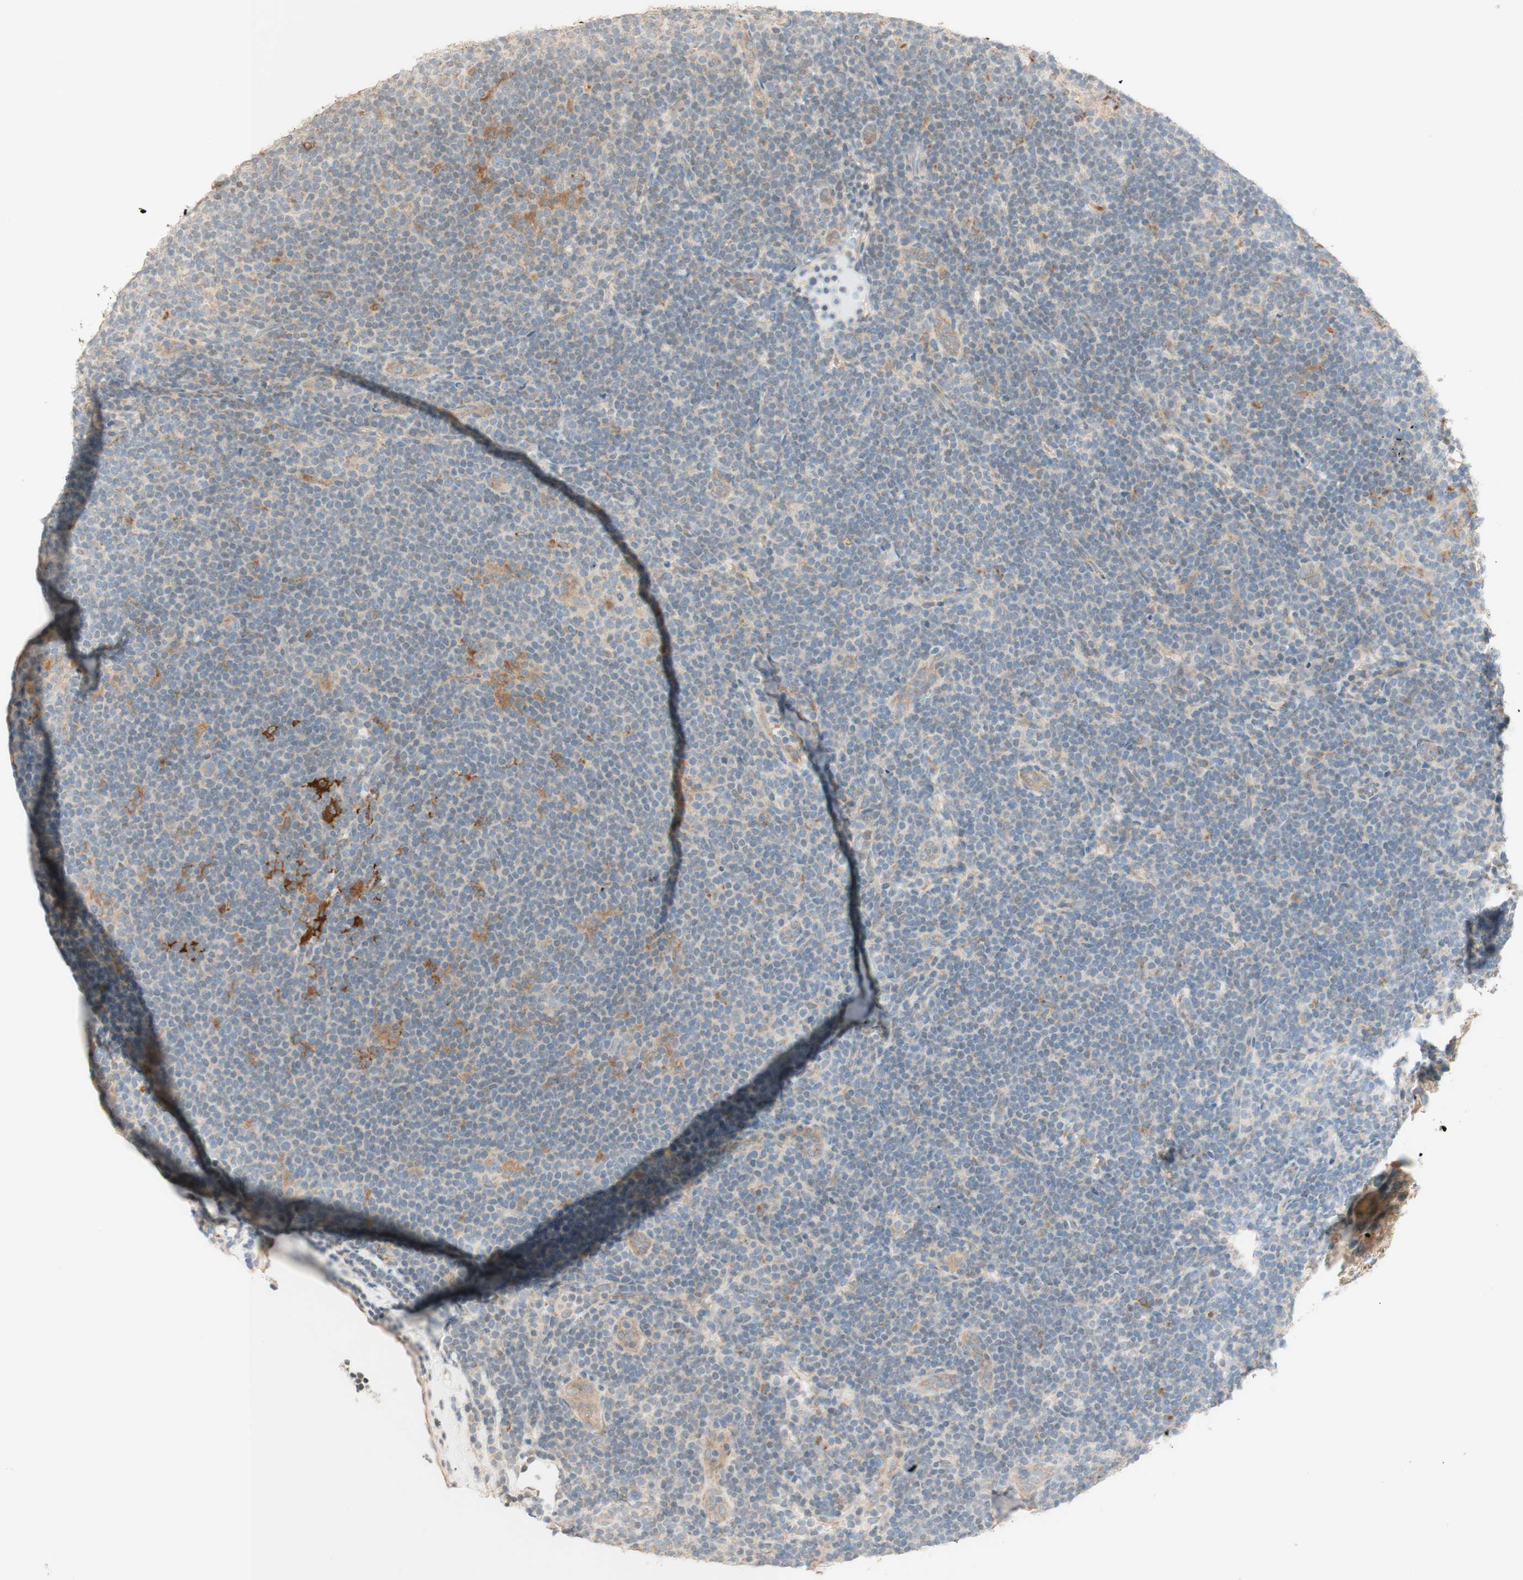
{"staining": {"intensity": "moderate", "quantity": ">75%", "location": "cytoplasmic/membranous"}, "tissue": "lymphoma", "cell_type": "Tumor cells", "image_type": "cancer", "snomed": [{"axis": "morphology", "description": "Hodgkin's disease, NOS"}, {"axis": "topography", "description": "Lymph node"}], "caption": "Immunohistochemical staining of Hodgkin's disease shows medium levels of moderate cytoplasmic/membranous positivity in approximately >75% of tumor cells.", "gene": "CLCN2", "patient": {"sex": "female", "age": 57}}